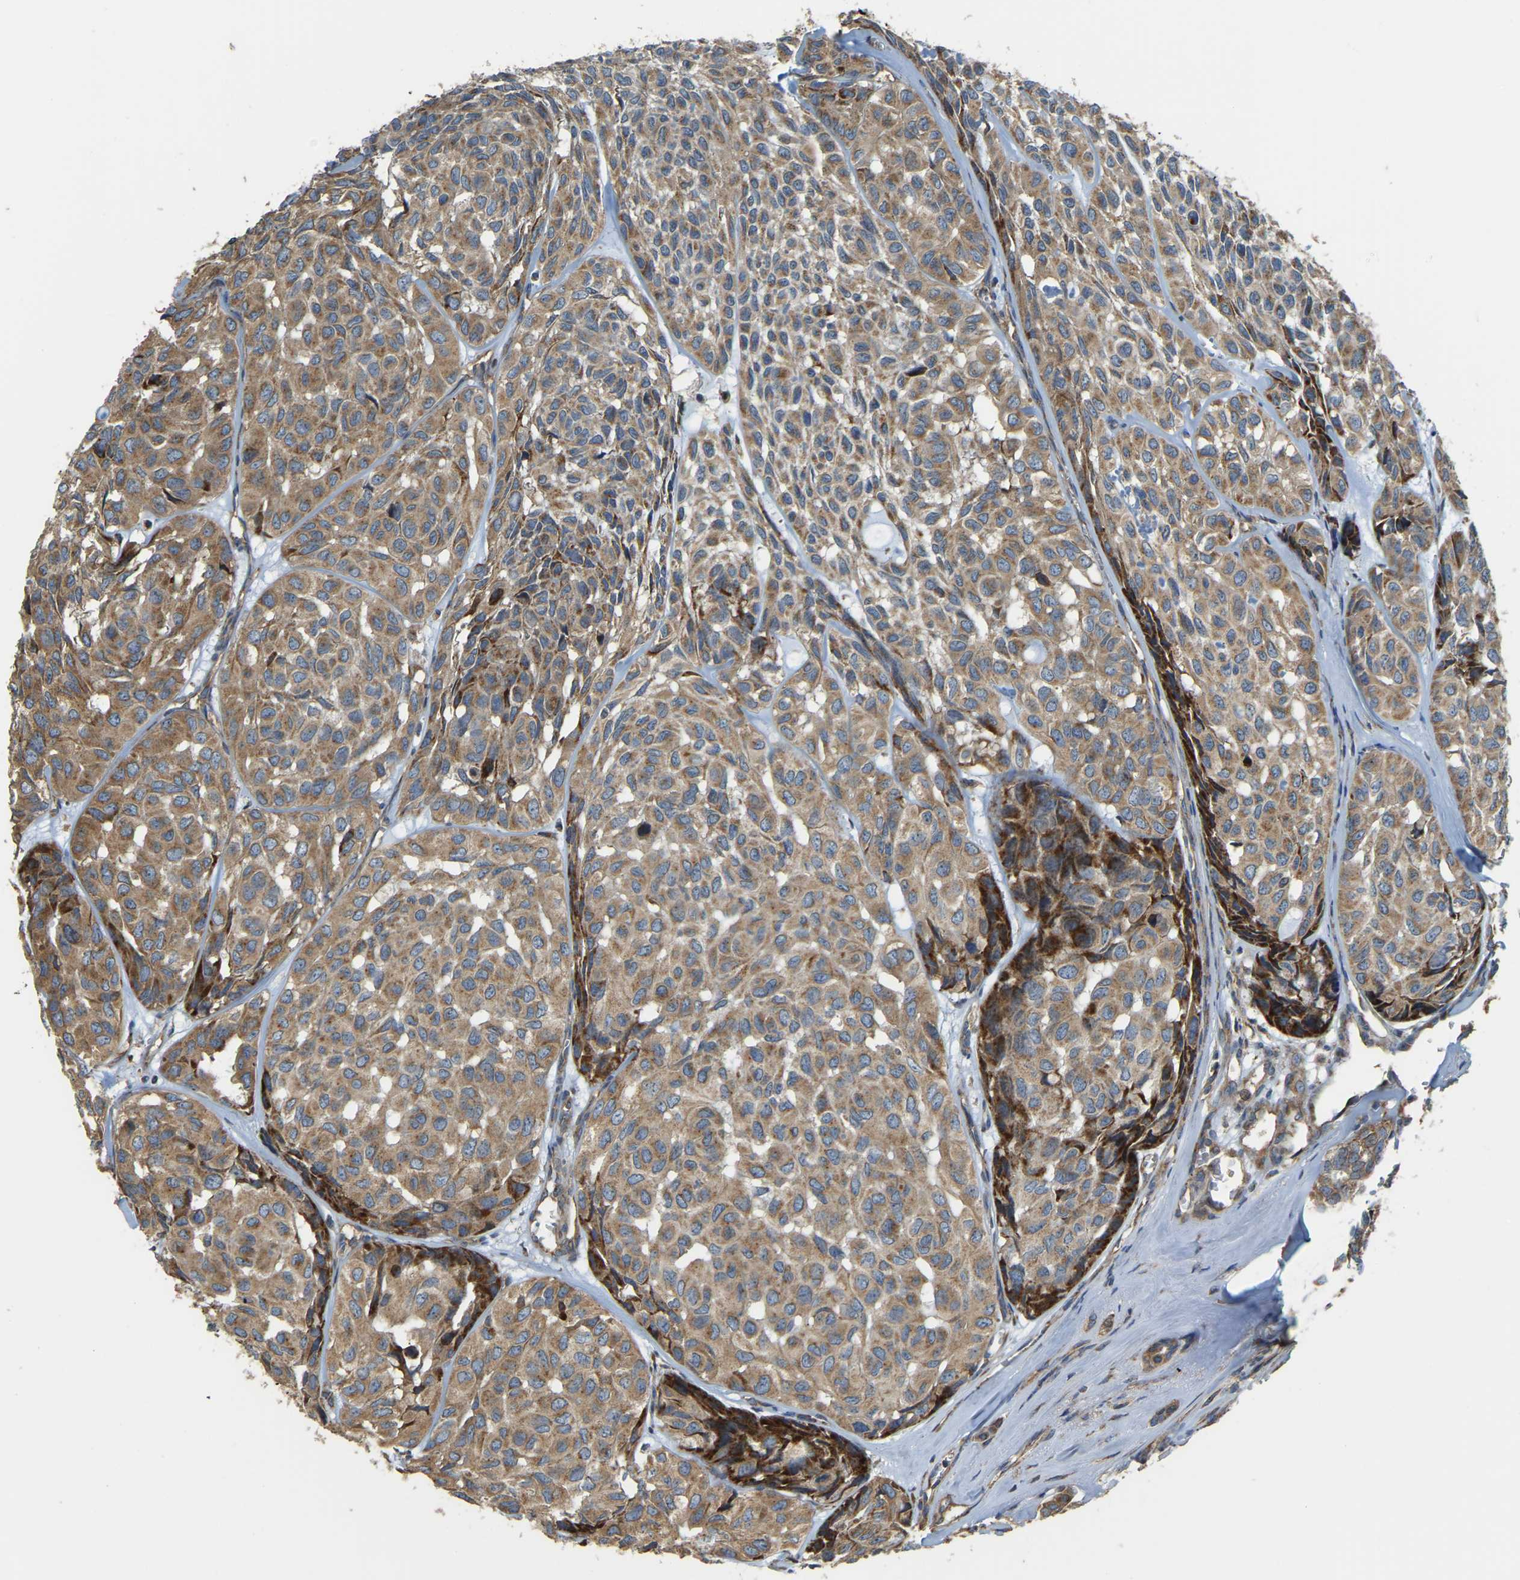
{"staining": {"intensity": "moderate", "quantity": ">75%", "location": "cytoplasmic/membranous"}, "tissue": "head and neck cancer", "cell_type": "Tumor cells", "image_type": "cancer", "snomed": [{"axis": "morphology", "description": "Adenocarcinoma, NOS"}, {"axis": "topography", "description": "Salivary gland, NOS"}, {"axis": "topography", "description": "Head-Neck"}], "caption": "About >75% of tumor cells in human head and neck cancer exhibit moderate cytoplasmic/membranous protein staining as visualized by brown immunohistochemical staining.", "gene": "PSMD7", "patient": {"sex": "female", "age": 76}}